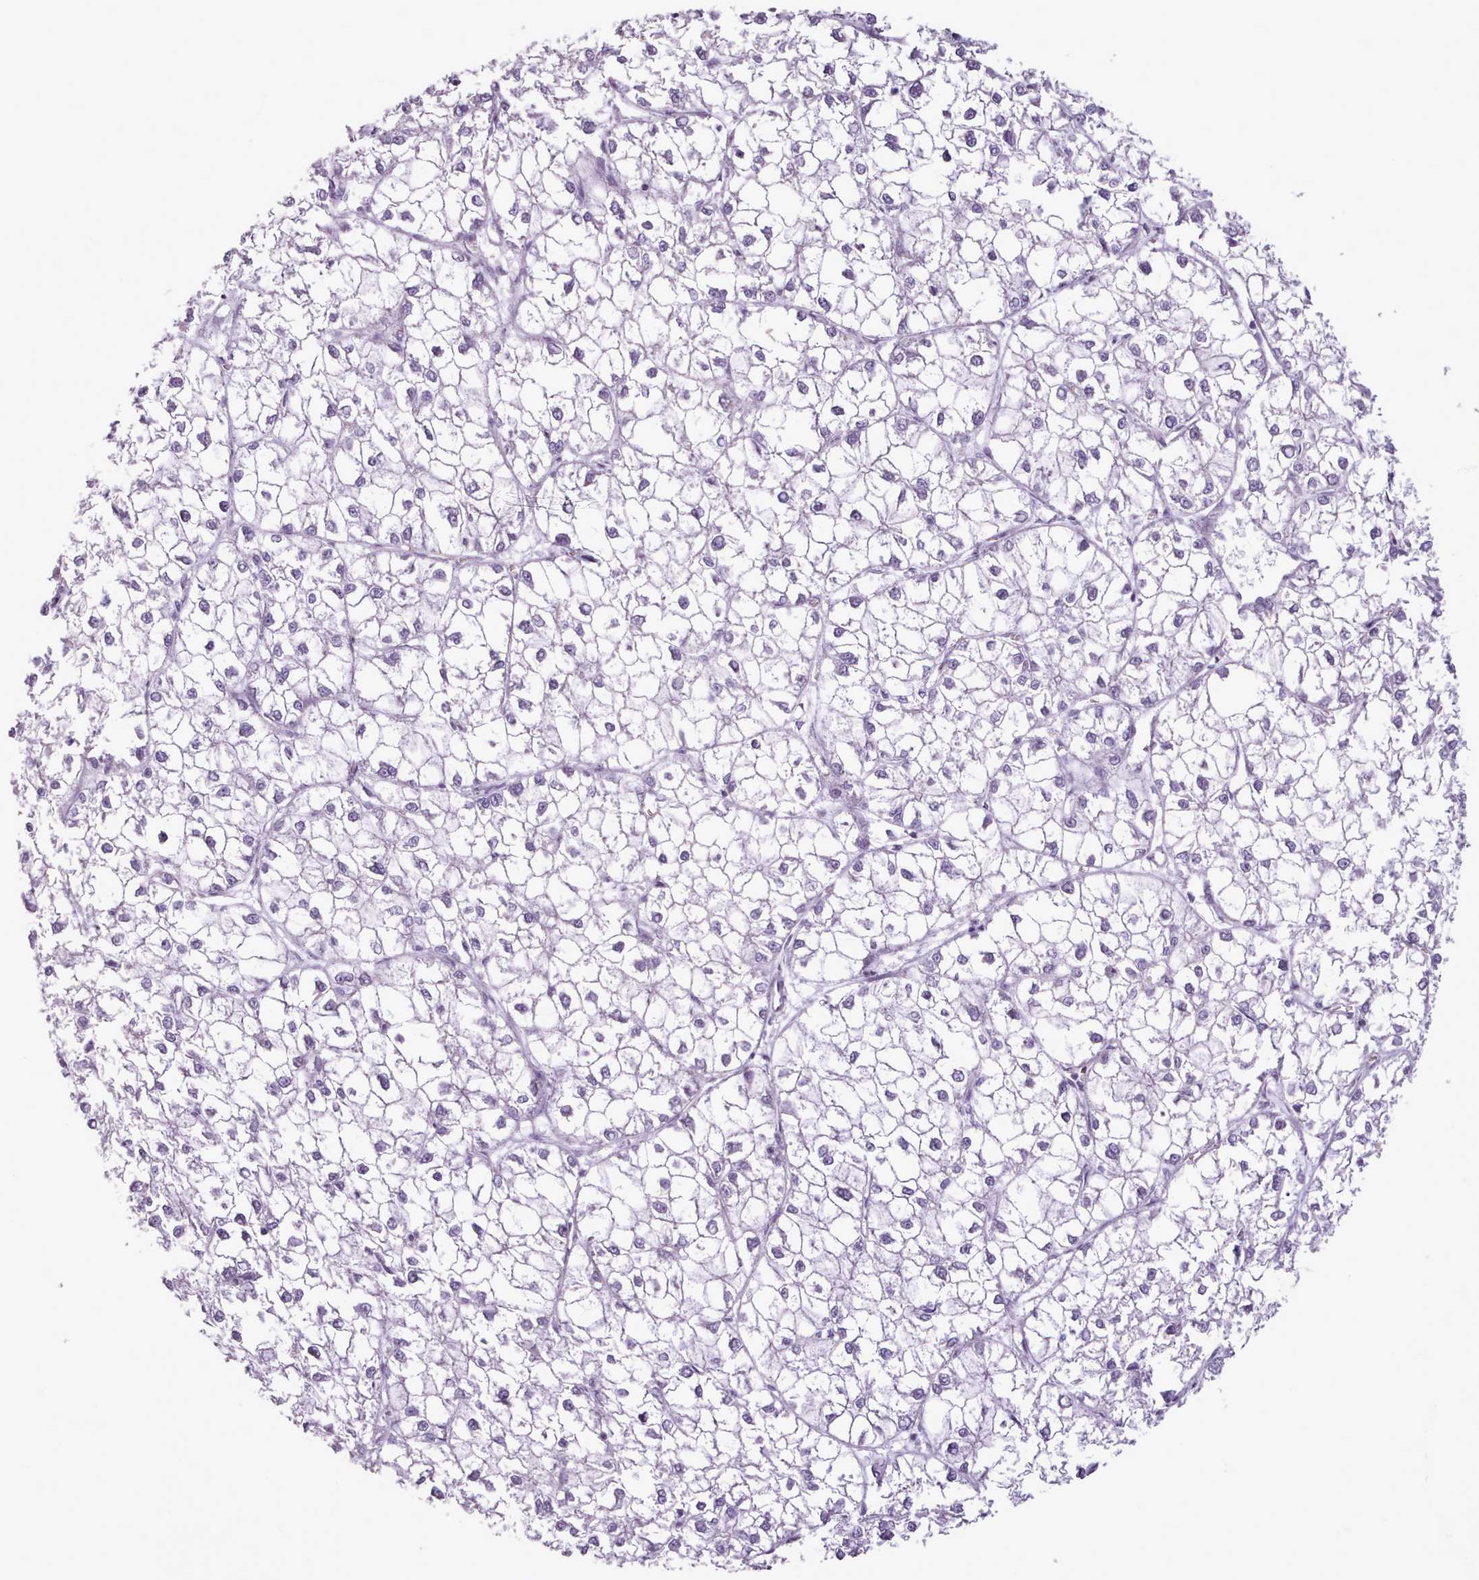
{"staining": {"intensity": "negative", "quantity": "none", "location": "none"}, "tissue": "liver cancer", "cell_type": "Tumor cells", "image_type": "cancer", "snomed": [{"axis": "morphology", "description": "Carcinoma, Hepatocellular, NOS"}, {"axis": "topography", "description": "Liver"}], "caption": "An immunohistochemistry histopathology image of liver cancer (hepatocellular carcinoma) is shown. There is no staining in tumor cells of liver cancer (hepatocellular carcinoma).", "gene": "AVL9", "patient": {"sex": "female", "age": 43}}